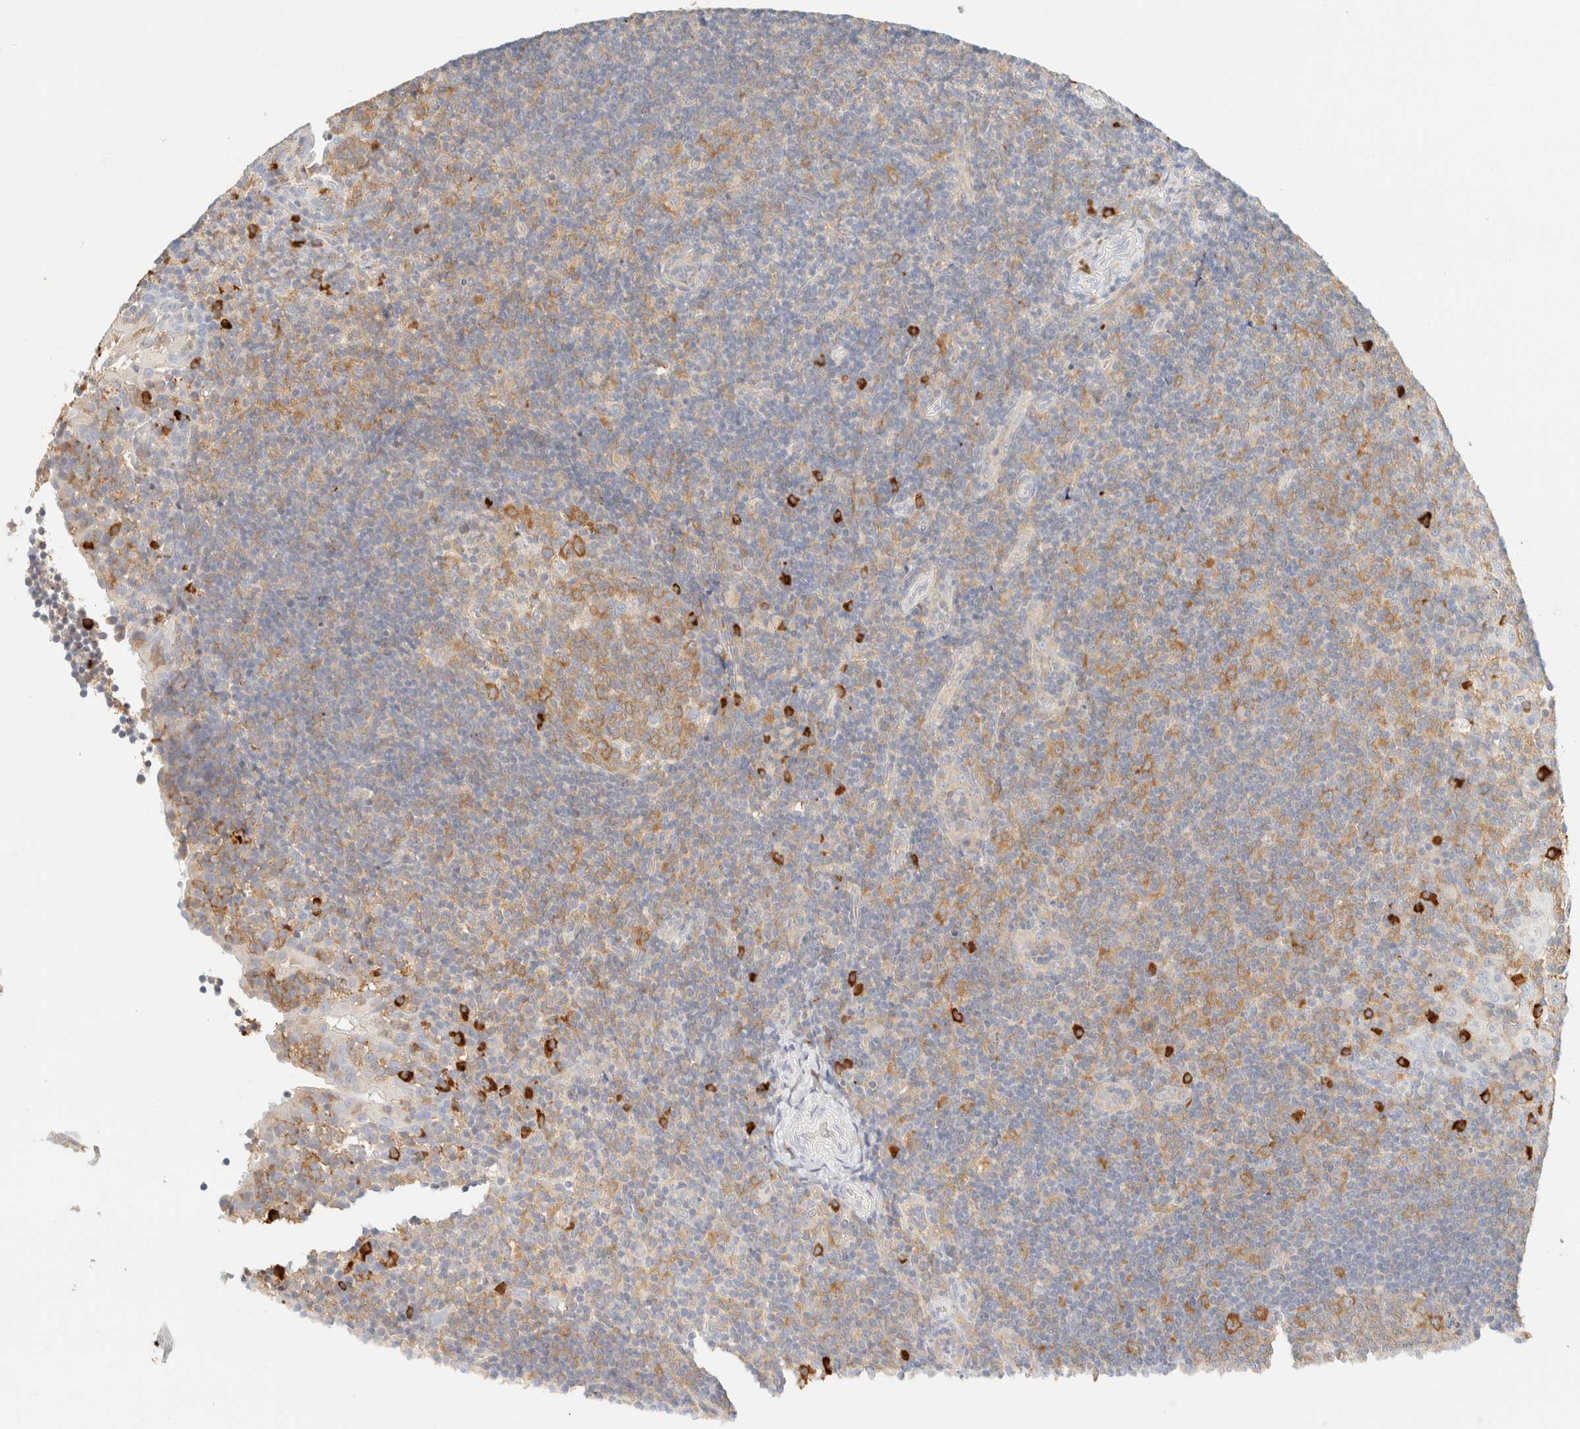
{"staining": {"intensity": "moderate", "quantity": ">75%", "location": "cytoplasmic/membranous"}, "tissue": "tonsil", "cell_type": "Germinal center cells", "image_type": "normal", "snomed": [{"axis": "morphology", "description": "Normal tissue, NOS"}, {"axis": "topography", "description": "Tonsil"}], "caption": "This photomicrograph displays immunohistochemistry (IHC) staining of benign tonsil, with medium moderate cytoplasmic/membranous positivity in approximately >75% of germinal center cells.", "gene": "FHOD1", "patient": {"sex": "female", "age": 40}}